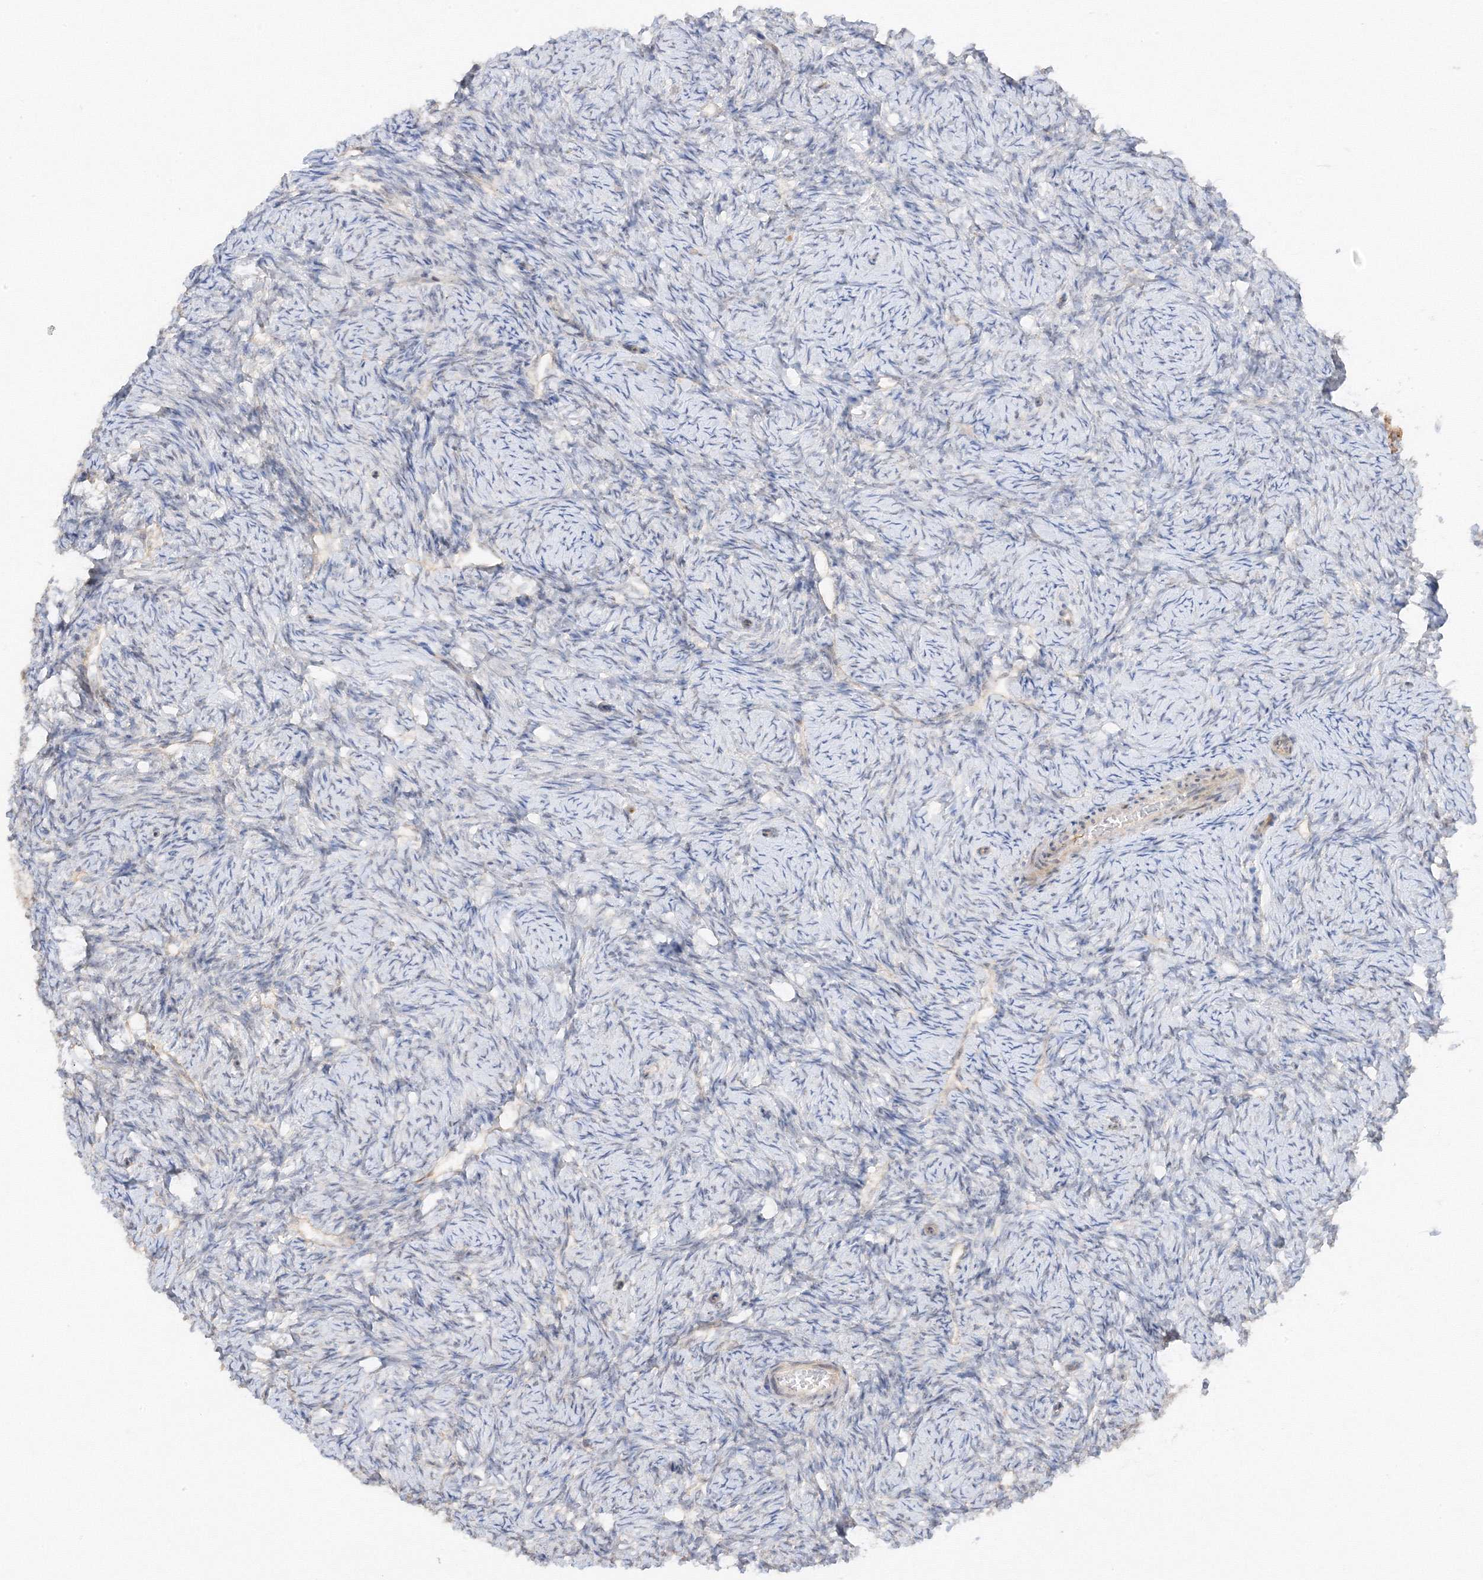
{"staining": {"intensity": "negative", "quantity": "none", "location": "none"}, "tissue": "ovary", "cell_type": "Follicle cells", "image_type": "normal", "snomed": [{"axis": "morphology", "description": "Normal tissue, NOS"}, {"axis": "morphology", "description": "Cyst, NOS"}, {"axis": "topography", "description": "Ovary"}], "caption": "Immunohistochemistry of unremarkable human ovary exhibits no expression in follicle cells.", "gene": "ETAA1", "patient": {"sex": "female", "age": 33}}